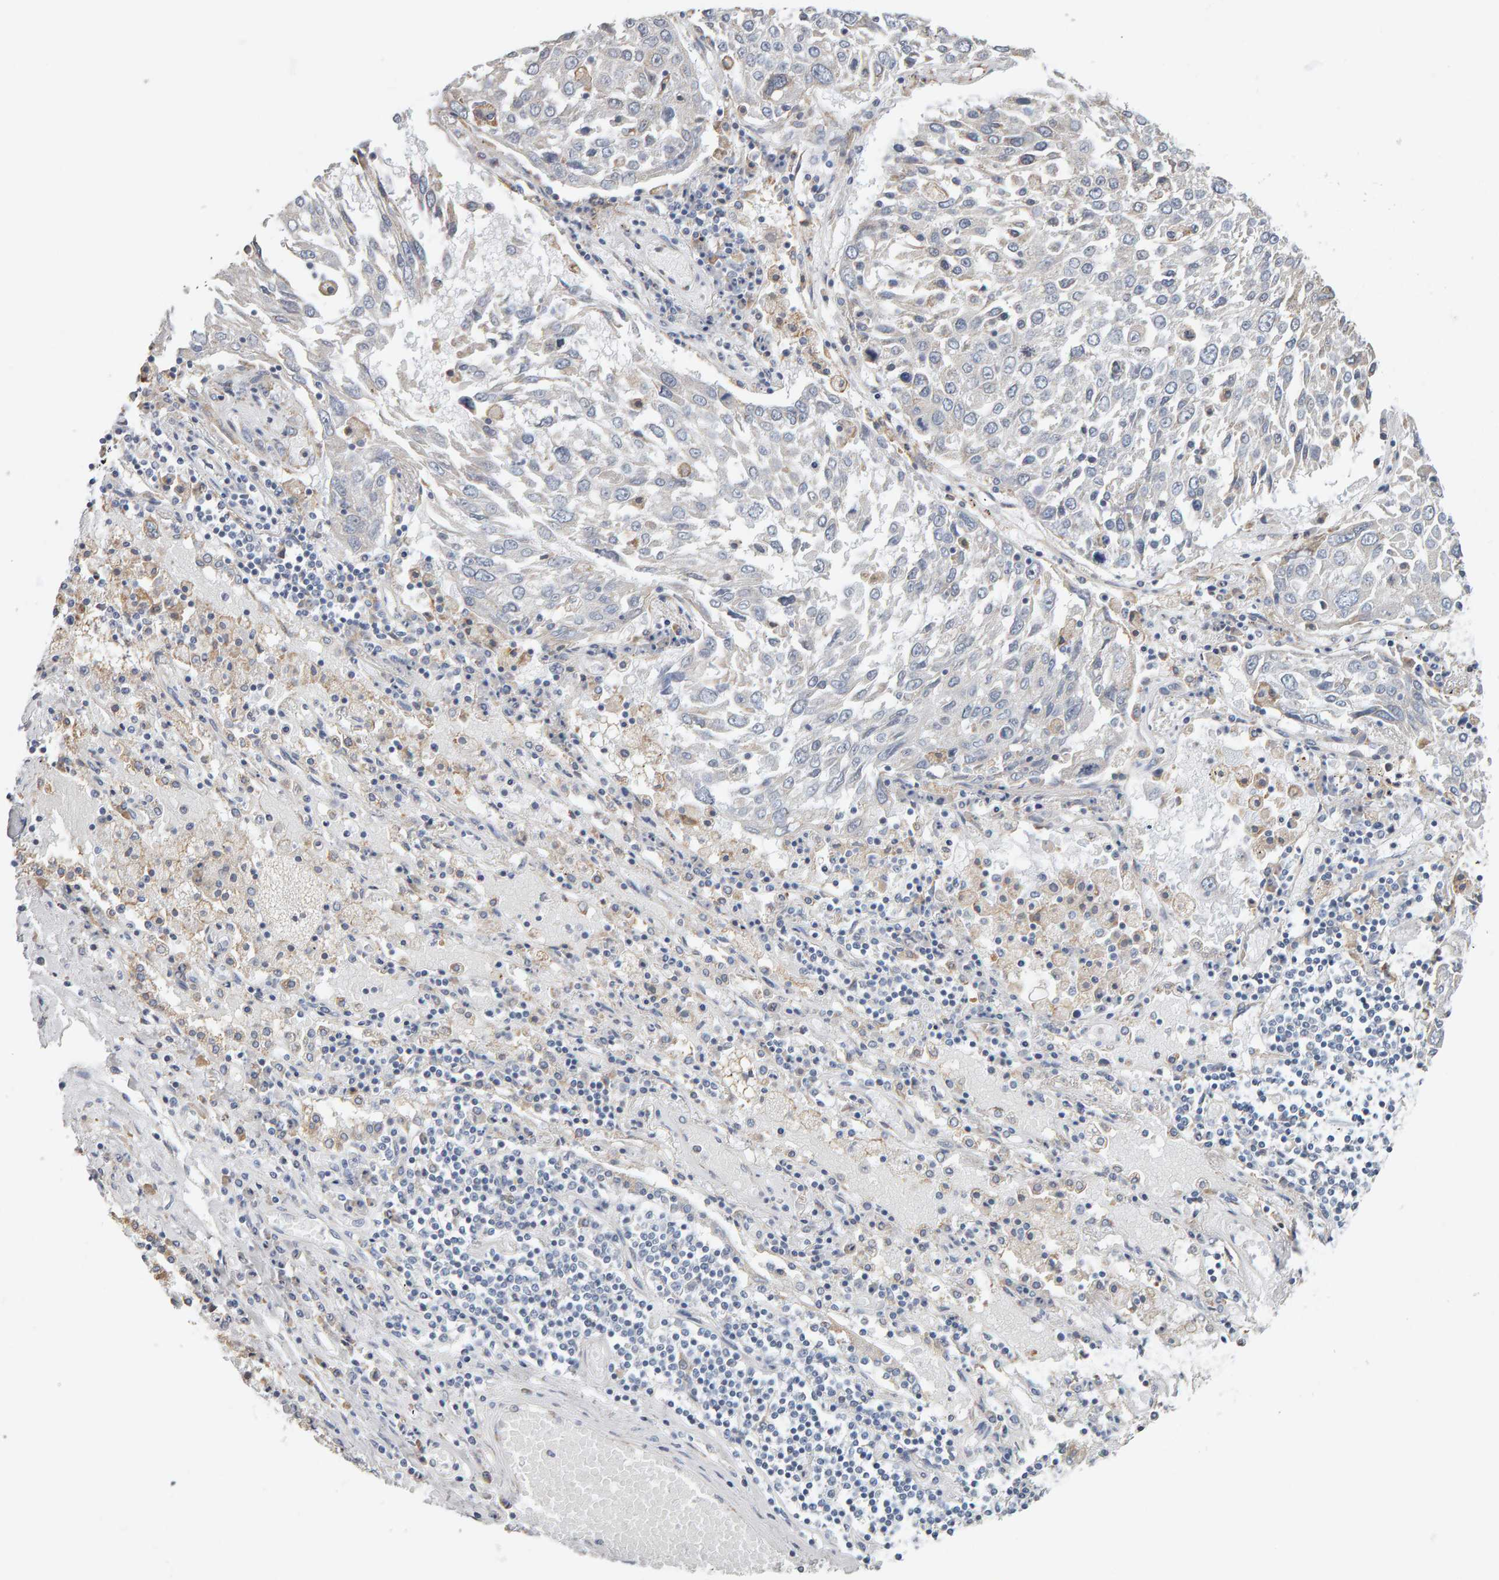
{"staining": {"intensity": "negative", "quantity": "none", "location": "none"}, "tissue": "lung cancer", "cell_type": "Tumor cells", "image_type": "cancer", "snomed": [{"axis": "morphology", "description": "Squamous cell carcinoma, NOS"}, {"axis": "topography", "description": "Lung"}], "caption": "Immunohistochemical staining of human squamous cell carcinoma (lung) demonstrates no significant staining in tumor cells. Brightfield microscopy of IHC stained with DAB (3,3'-diaminobenzidine) (brown) and hematoxylin (blue), captured at high magnification.", "gene": "ADHFE1", "patient": {"sex": "male", "age": 65}}